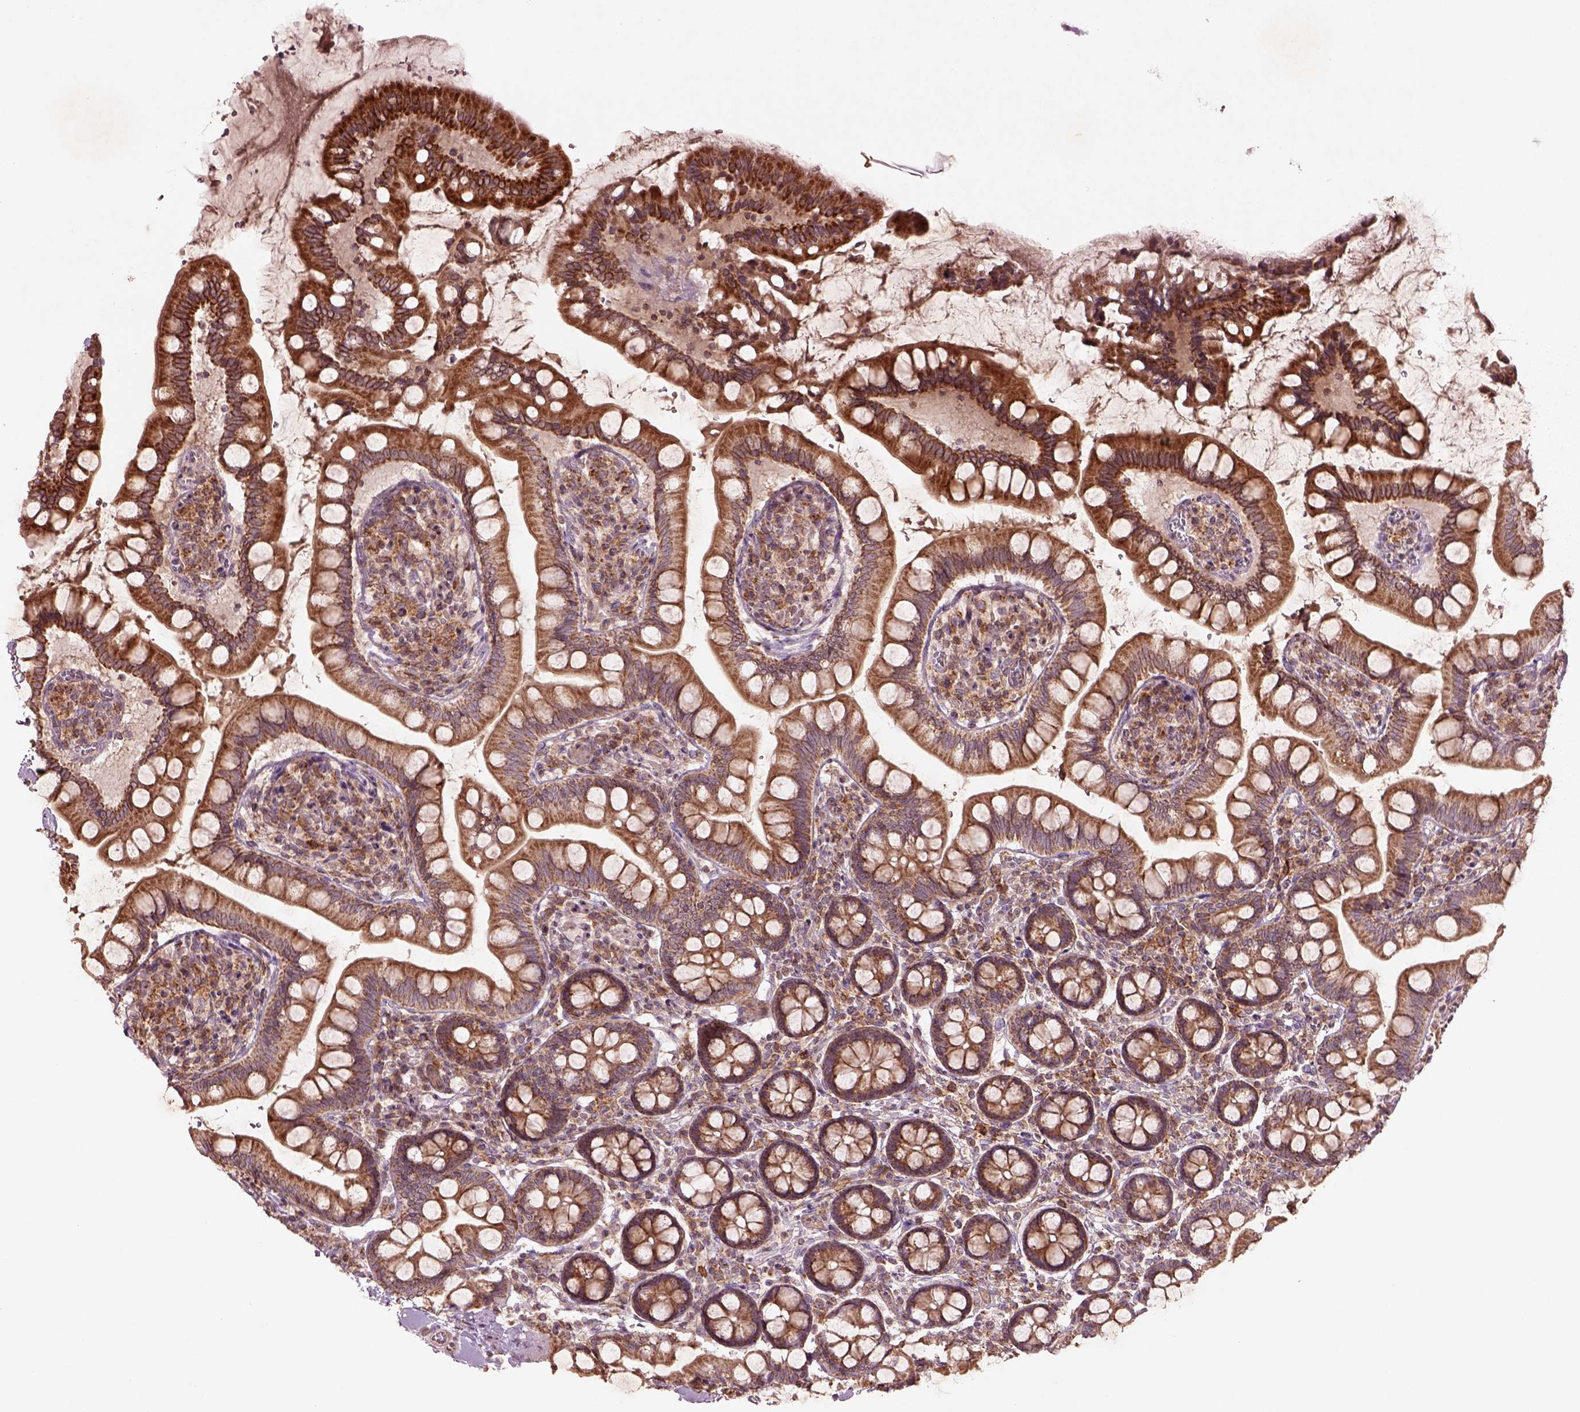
{"staining": {"intensity": "moderate", "quantity": ">75%", "location": "cytoplasmic/membranous"}, "tissue": "small intestine", "cell_type": "Glandular cells", "image_type": "normal", "snomed": [{"axis": "morphology", "description": "Normal tissue, NOS"}, {"axis": "topography", "description": "Small intestine"}], "caption": "IHC of normal small intestine shows medium levels of moderate cytoplasmic/membranous staining in approximately >75% of glandular cells.", "gene": "SLC25A31", "patient": {"sex": "female", "age": 56}}